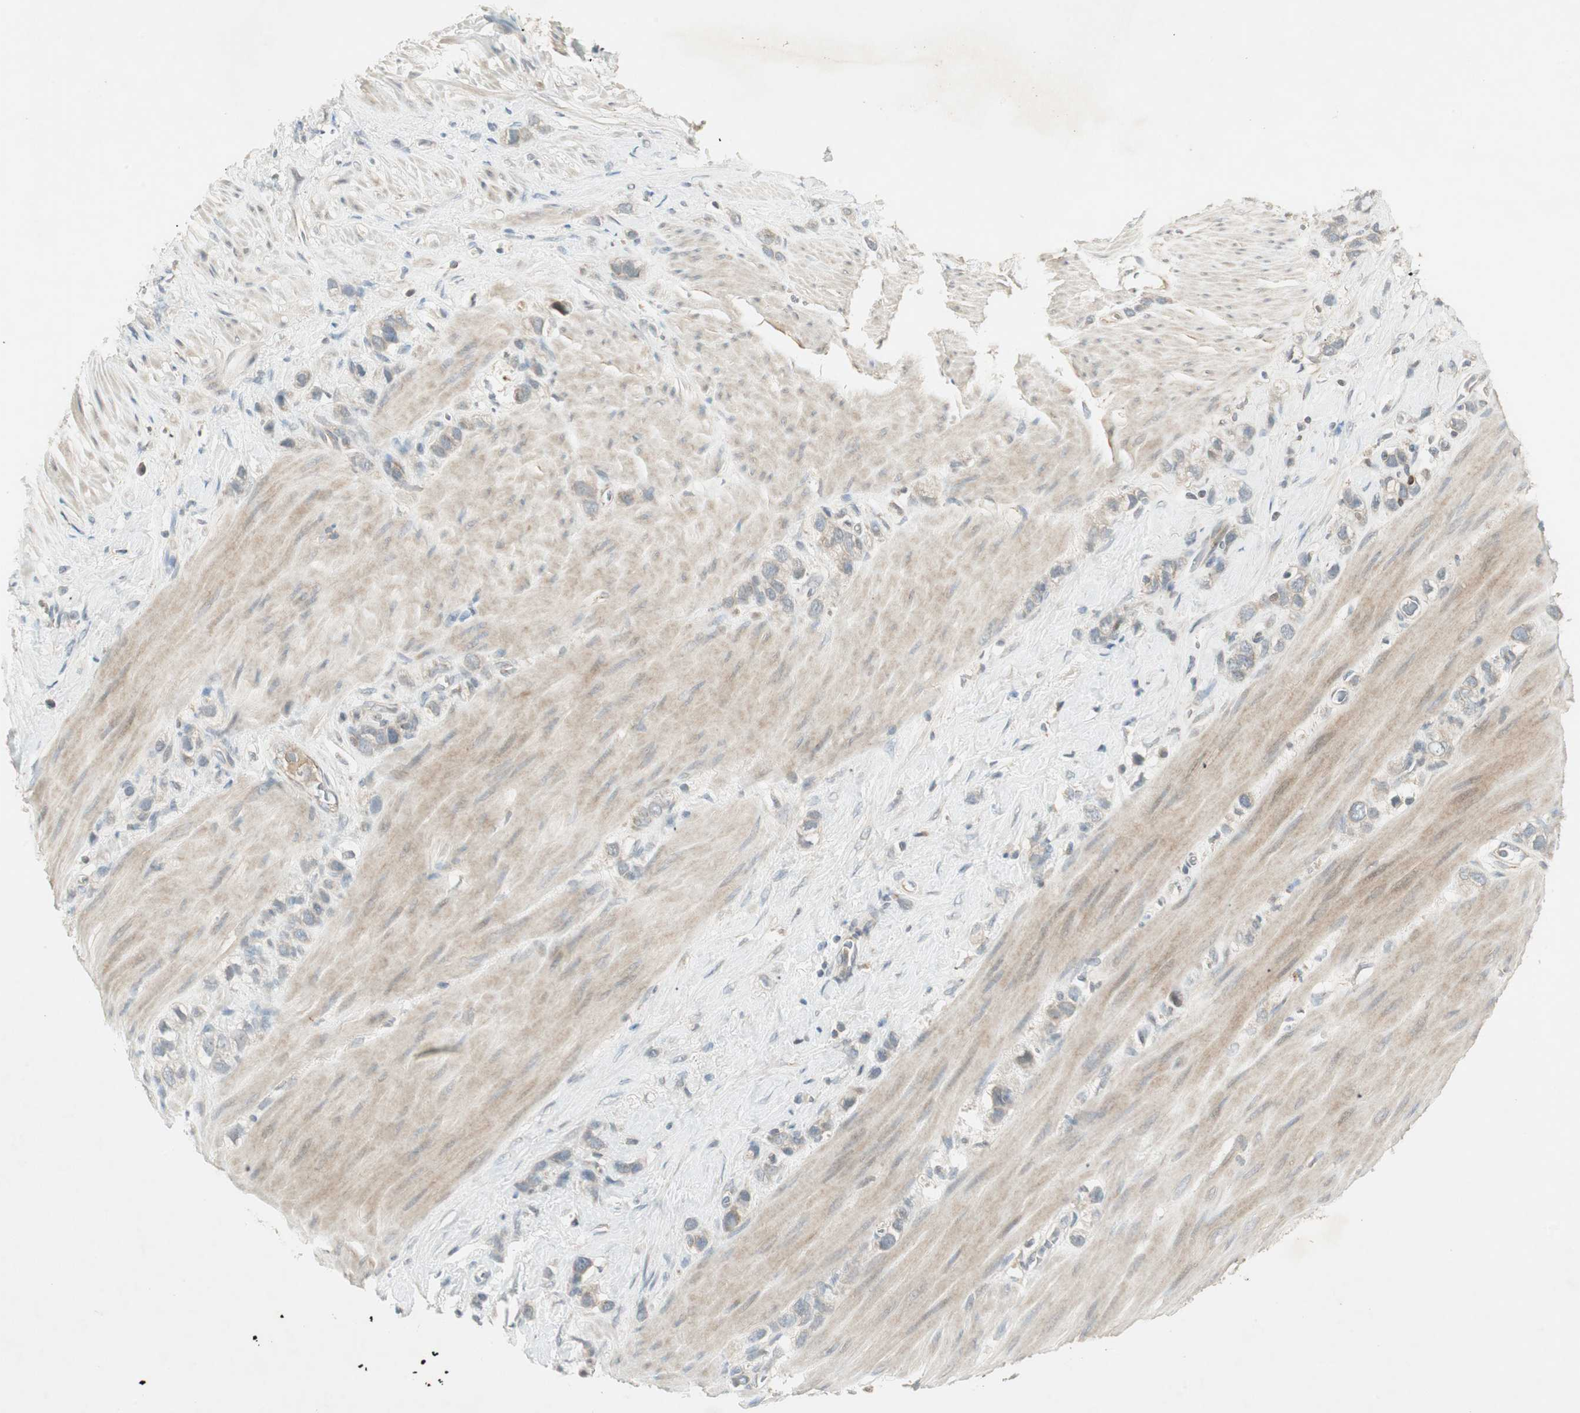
{"staining": {"intensity": "weak", "quantity": "25%-75%", "location": "cytoplasmic/membranous"}, "tissue": "stomach cancer", "cell_type": "Tumor cells", "image_type": "cancer", "snomed": [{"axis": "morphology", "description": "Normal tissue, NOS"}, {"axis": "morphology", "description": "Adenocarcinoma, NOS"}, {"axis": "morphology", "description": "Adenocarcinoma, High grade"}, {"axis": "topography", "description": "Stomach, upper"}, {"axis": "topography", "description": "Stomach"}], "caption": "Stomach cancer stained with DAB (3,3'-diaminobenzidine) IHC reveals low levels of weak cytoplasmic/membranous staining in approximately 25%-75% of tumor cells. Immunohistochemistry (ihc) stains the protein in brown and the nuclei are stained blue.", "gene": "USP2", "patient": {"sex": "female", "age": 65}}